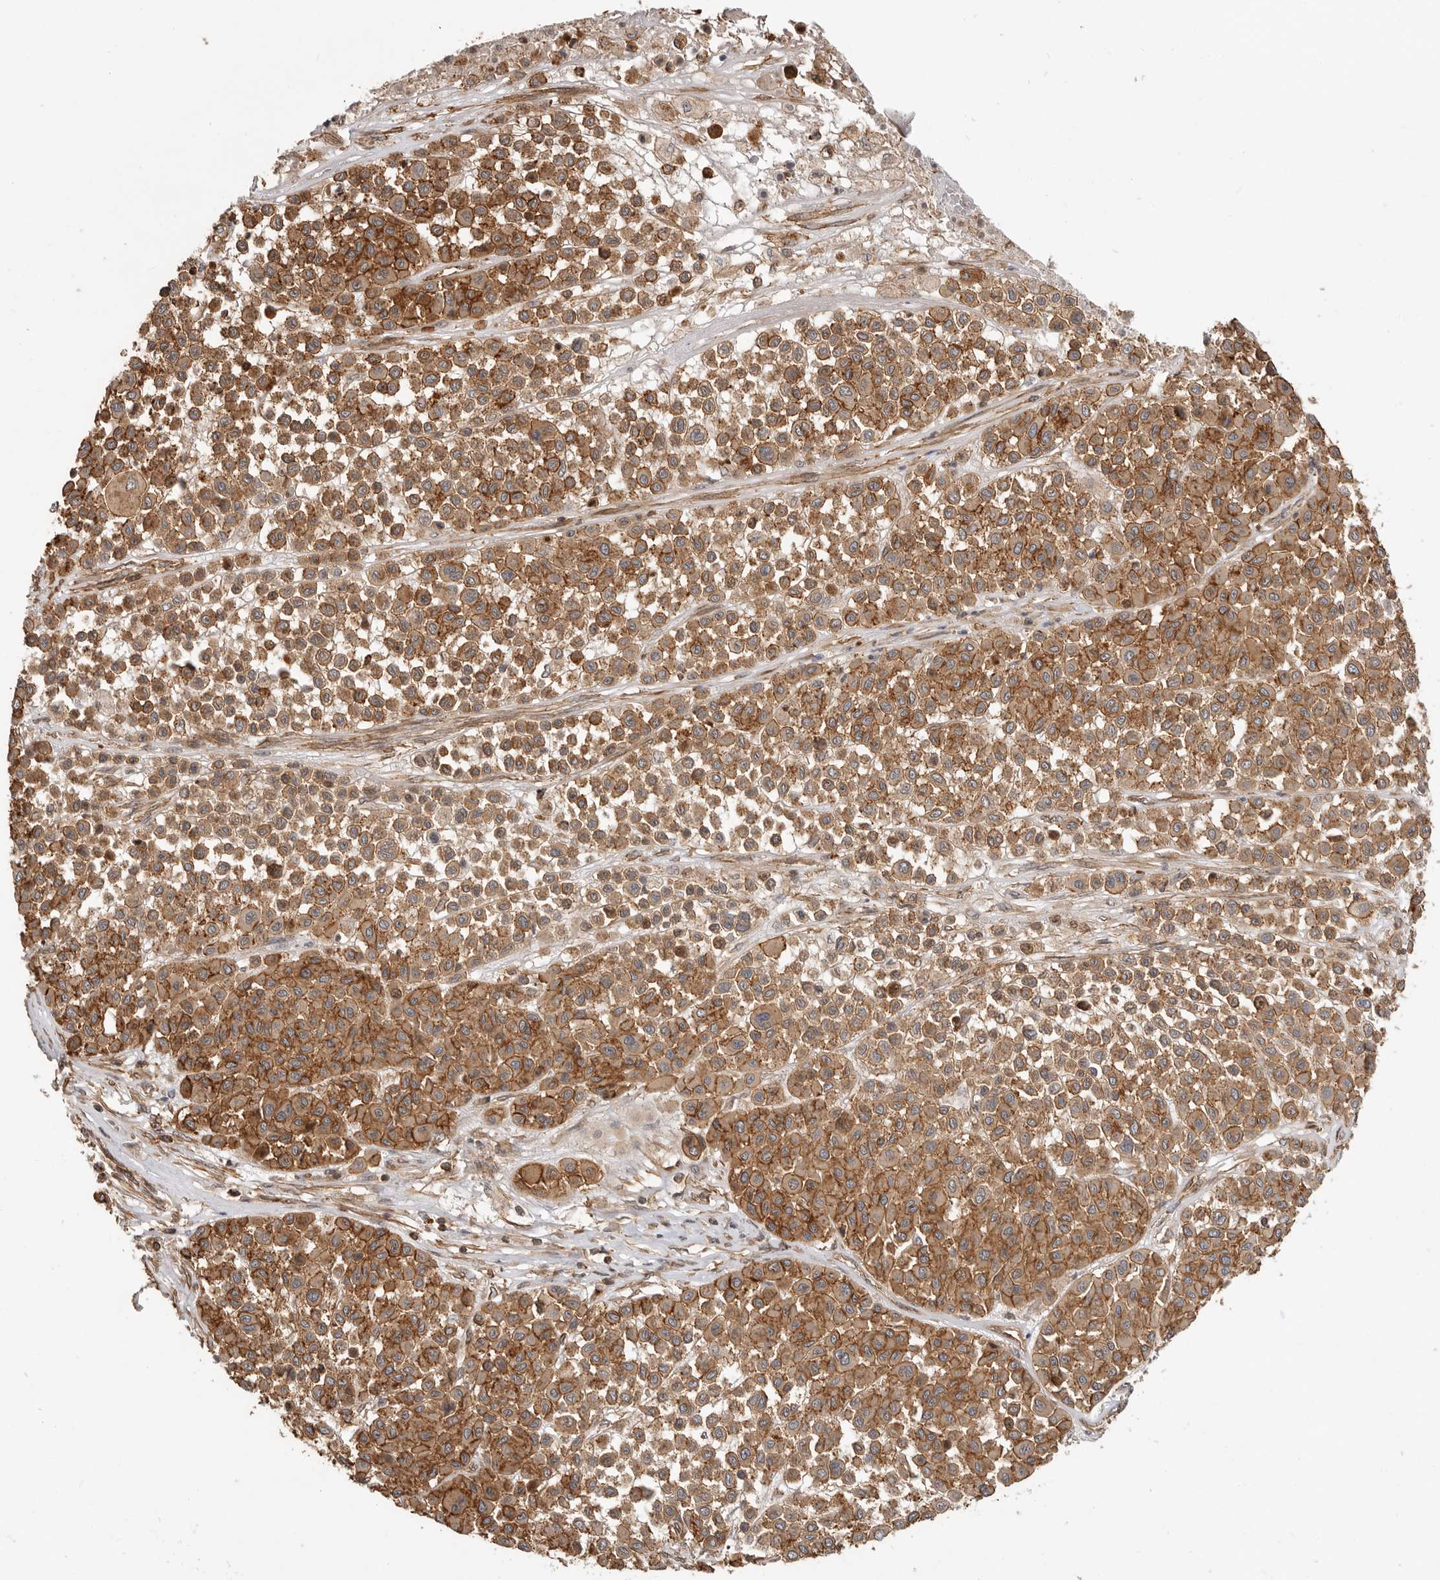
{"staining": {"intensity": "moderate", "quantity": ">75%", "location": "cytoplasmic/membranous"}, "tissue": "melanoma", "cell_type": "Tumor cells", "image_type": "cancer", "snomed": [{"axis": "morphology", "description": "Malignant melanoma, Metastatic site"}, {"axis": "topography", "description": "Soft tissue"}], "caption": "Melanoma stained with IHC shows moderate cytoplasmic/membranous staining in approximately >75% of tumor cells. The staining was performed using DAB (3,3'-diaminobenzidine) to visualize the protein expression in brown, while the nuclei were stained in blue with hematoxylin (Magnification: 20x).", "gene": "GPATCH2", "patient": {"sex": "male", "age": 41}}